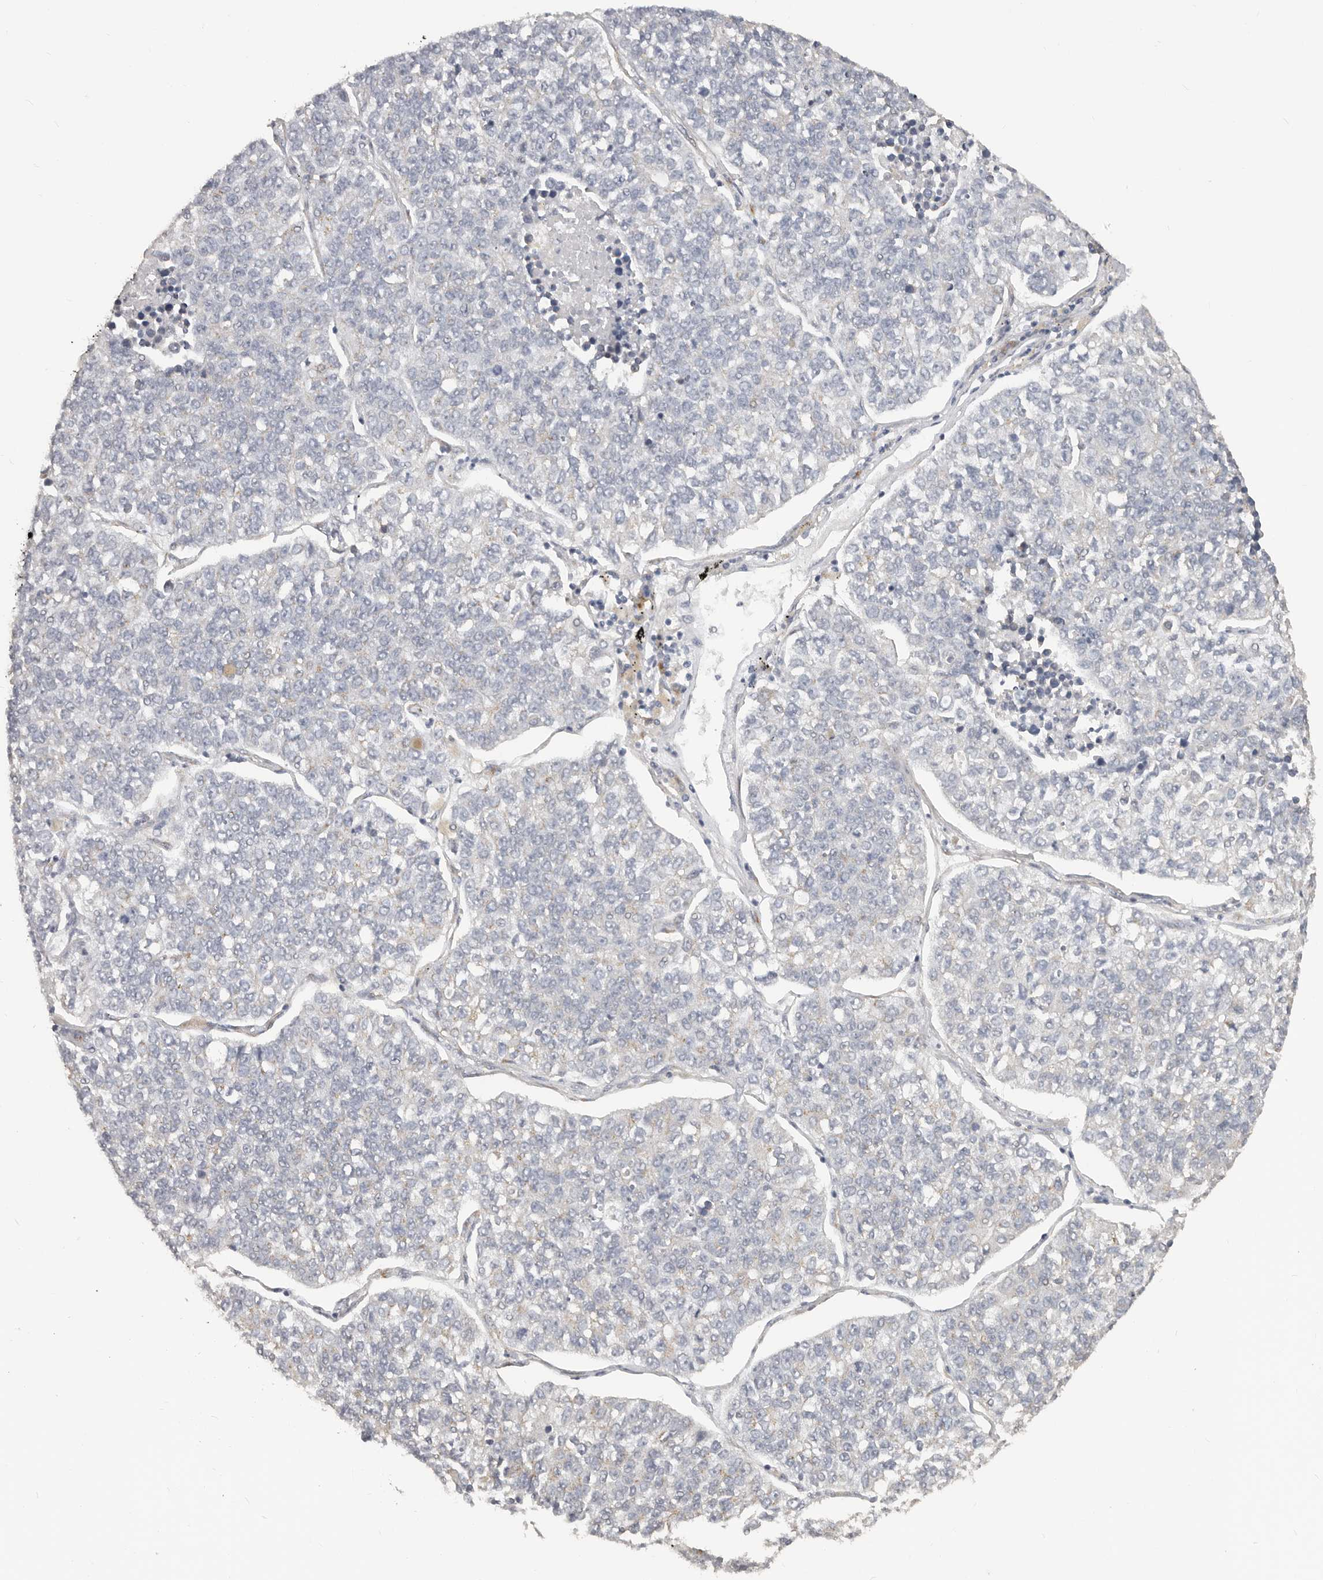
{"staining": {"intensity": "weak", "quantity": "<25%", "location": "cytoplasmic/membranous"}, "tissue": "lung cancer", "cell_type": "Tumor cells", "image_type": "cancer", "snomed": [{"axis": "morphology", "description": "Adenocarcinoma, NOS"}, {"axis": "topography", "description": "Lung"}], "caption": "Lung cancer (adenocarcinoma) was stained to show a protein in brown. There is no significant staining in tumor cells.", "gene": "RABAC1", "patient": {"sex": "male", "age": 49}}